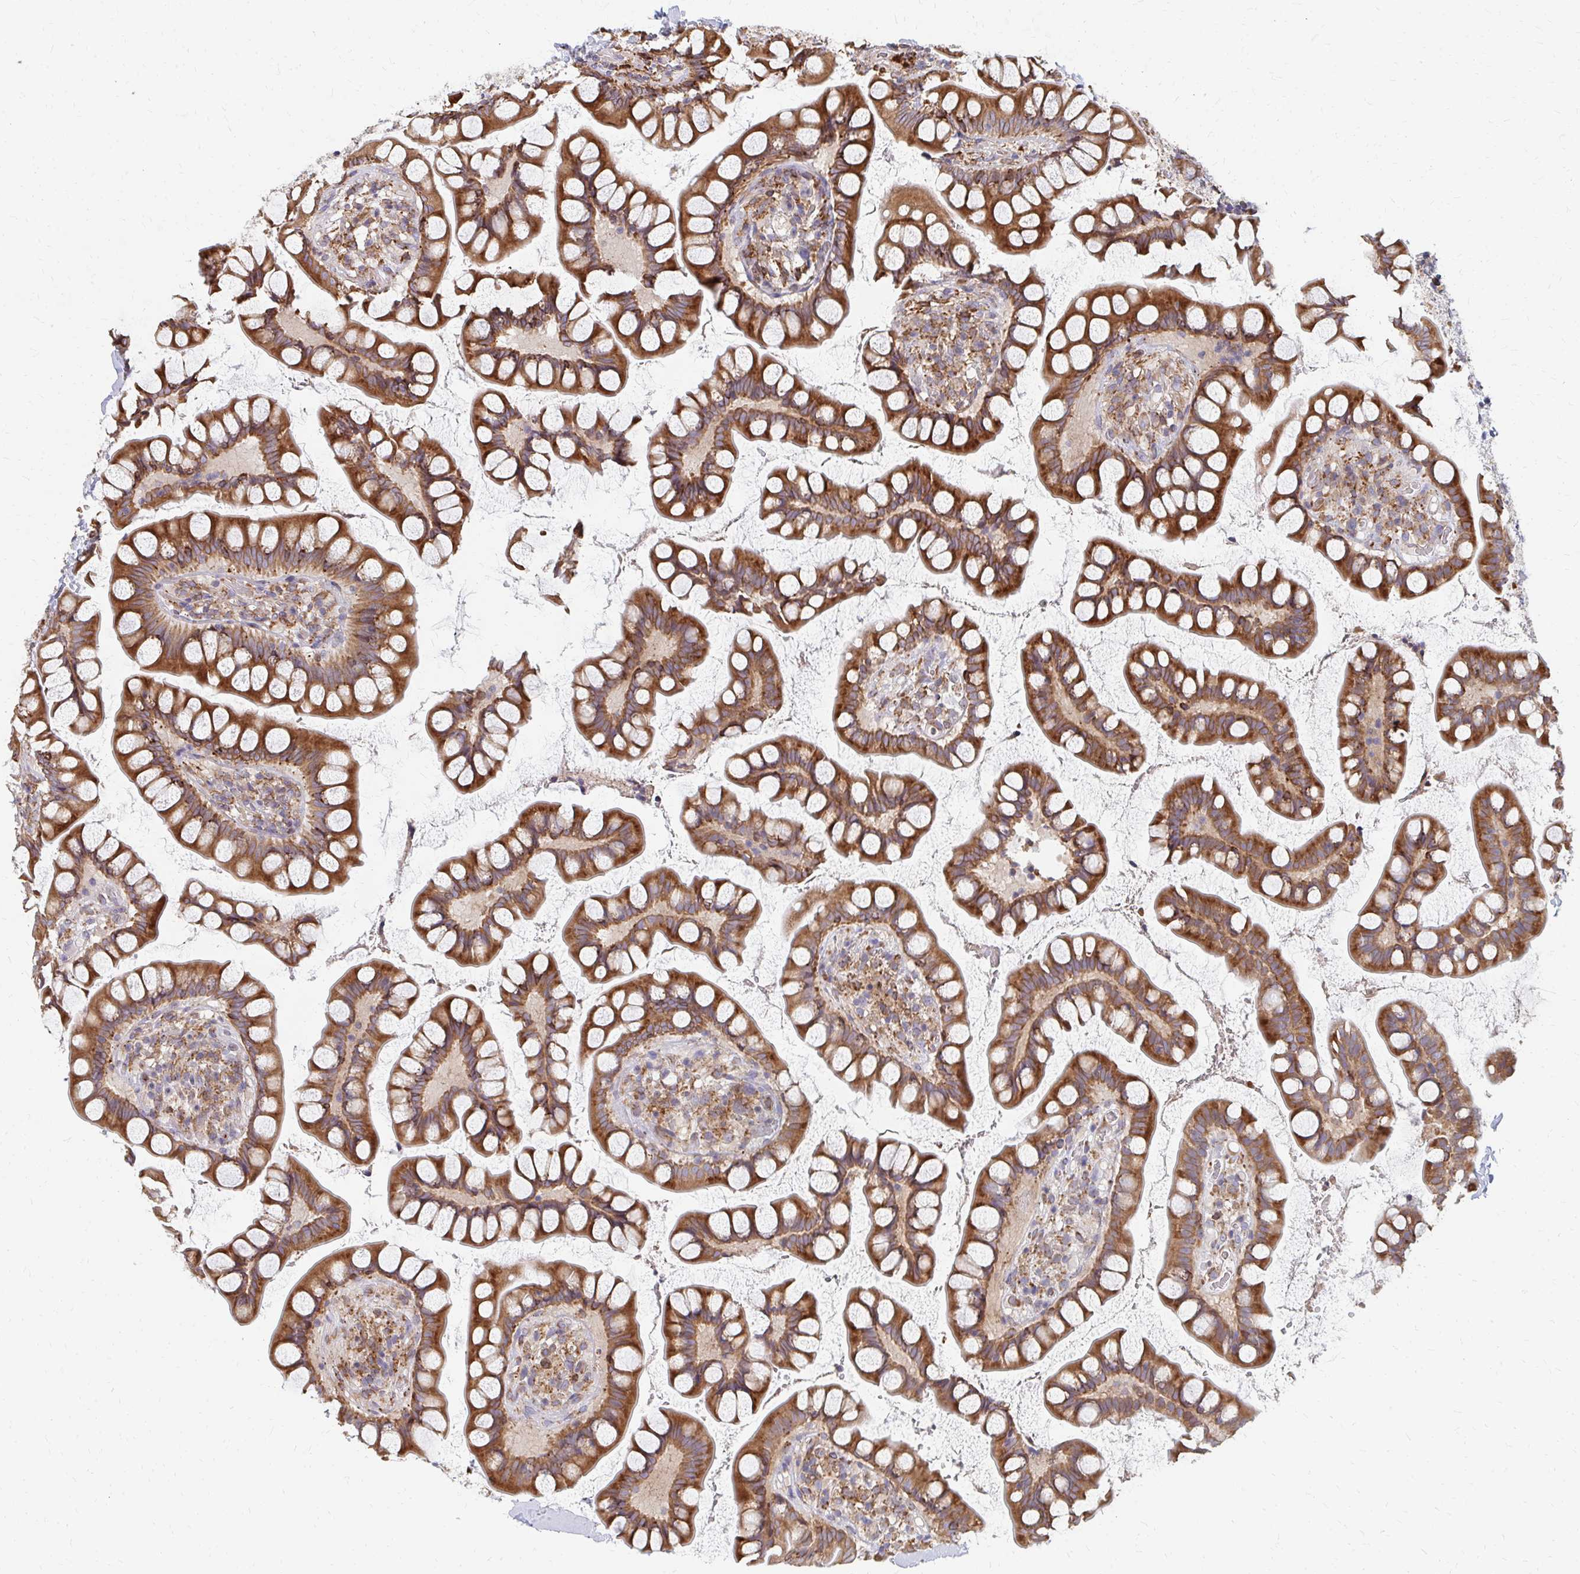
{"staining": {"intensity": "strong", "quantity": ">75%", "location": "cytoplasmic/membranous"}, "tissue": "small intestine", "cell_type": "Glandular cells", "image_type": "normal", "snomed": [{"axis": "morphology", "description": "Normal tissue, NOS"}, {"axis": "topography", "description": "Small intestine"}], "caption": "Human small intestine stained with a brown dye exhibits strong cytoplasmic/membranous positive expression in approximately >75% of glandular cells.", "gene": "PPP1R13L", "patient": {"sex": "male", "age": 70}}